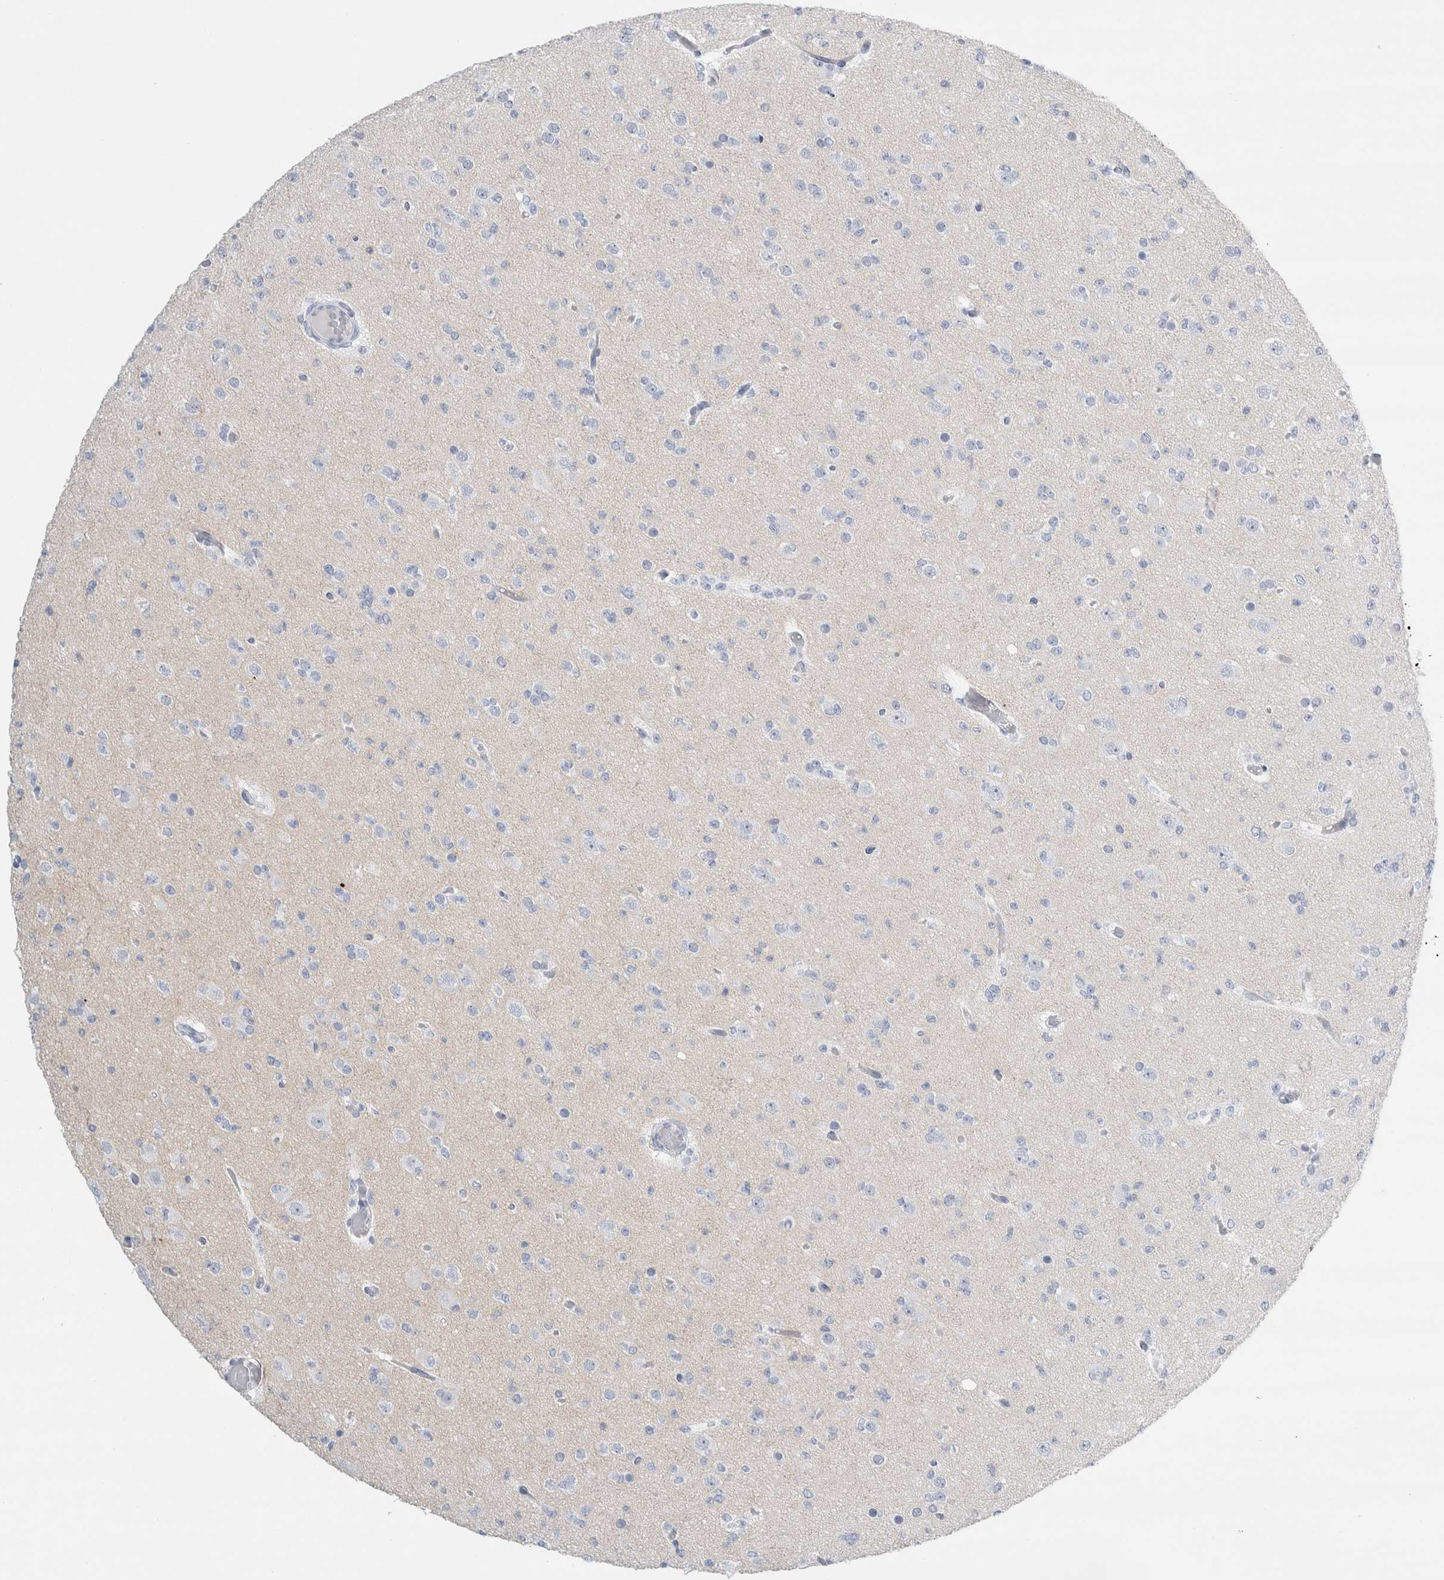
{"staining": {"intensity": "negative", "quantity": "none", "location": "none"}, "tissue": "glioma", "cell_type": "Tumor cells", "image_type": "cancer", "snomed": [{"axis": "morphology", "description": "Glioma, malignant, Low grade"}, {"axis": "topography", "description": "Brain"}], "caption": "Micrograph shows no significant protein staining in tumor cells of low-grade glioma (malignant).", "gene": "RPH3AL", "patient": {"sex": "female", "age": 22}}